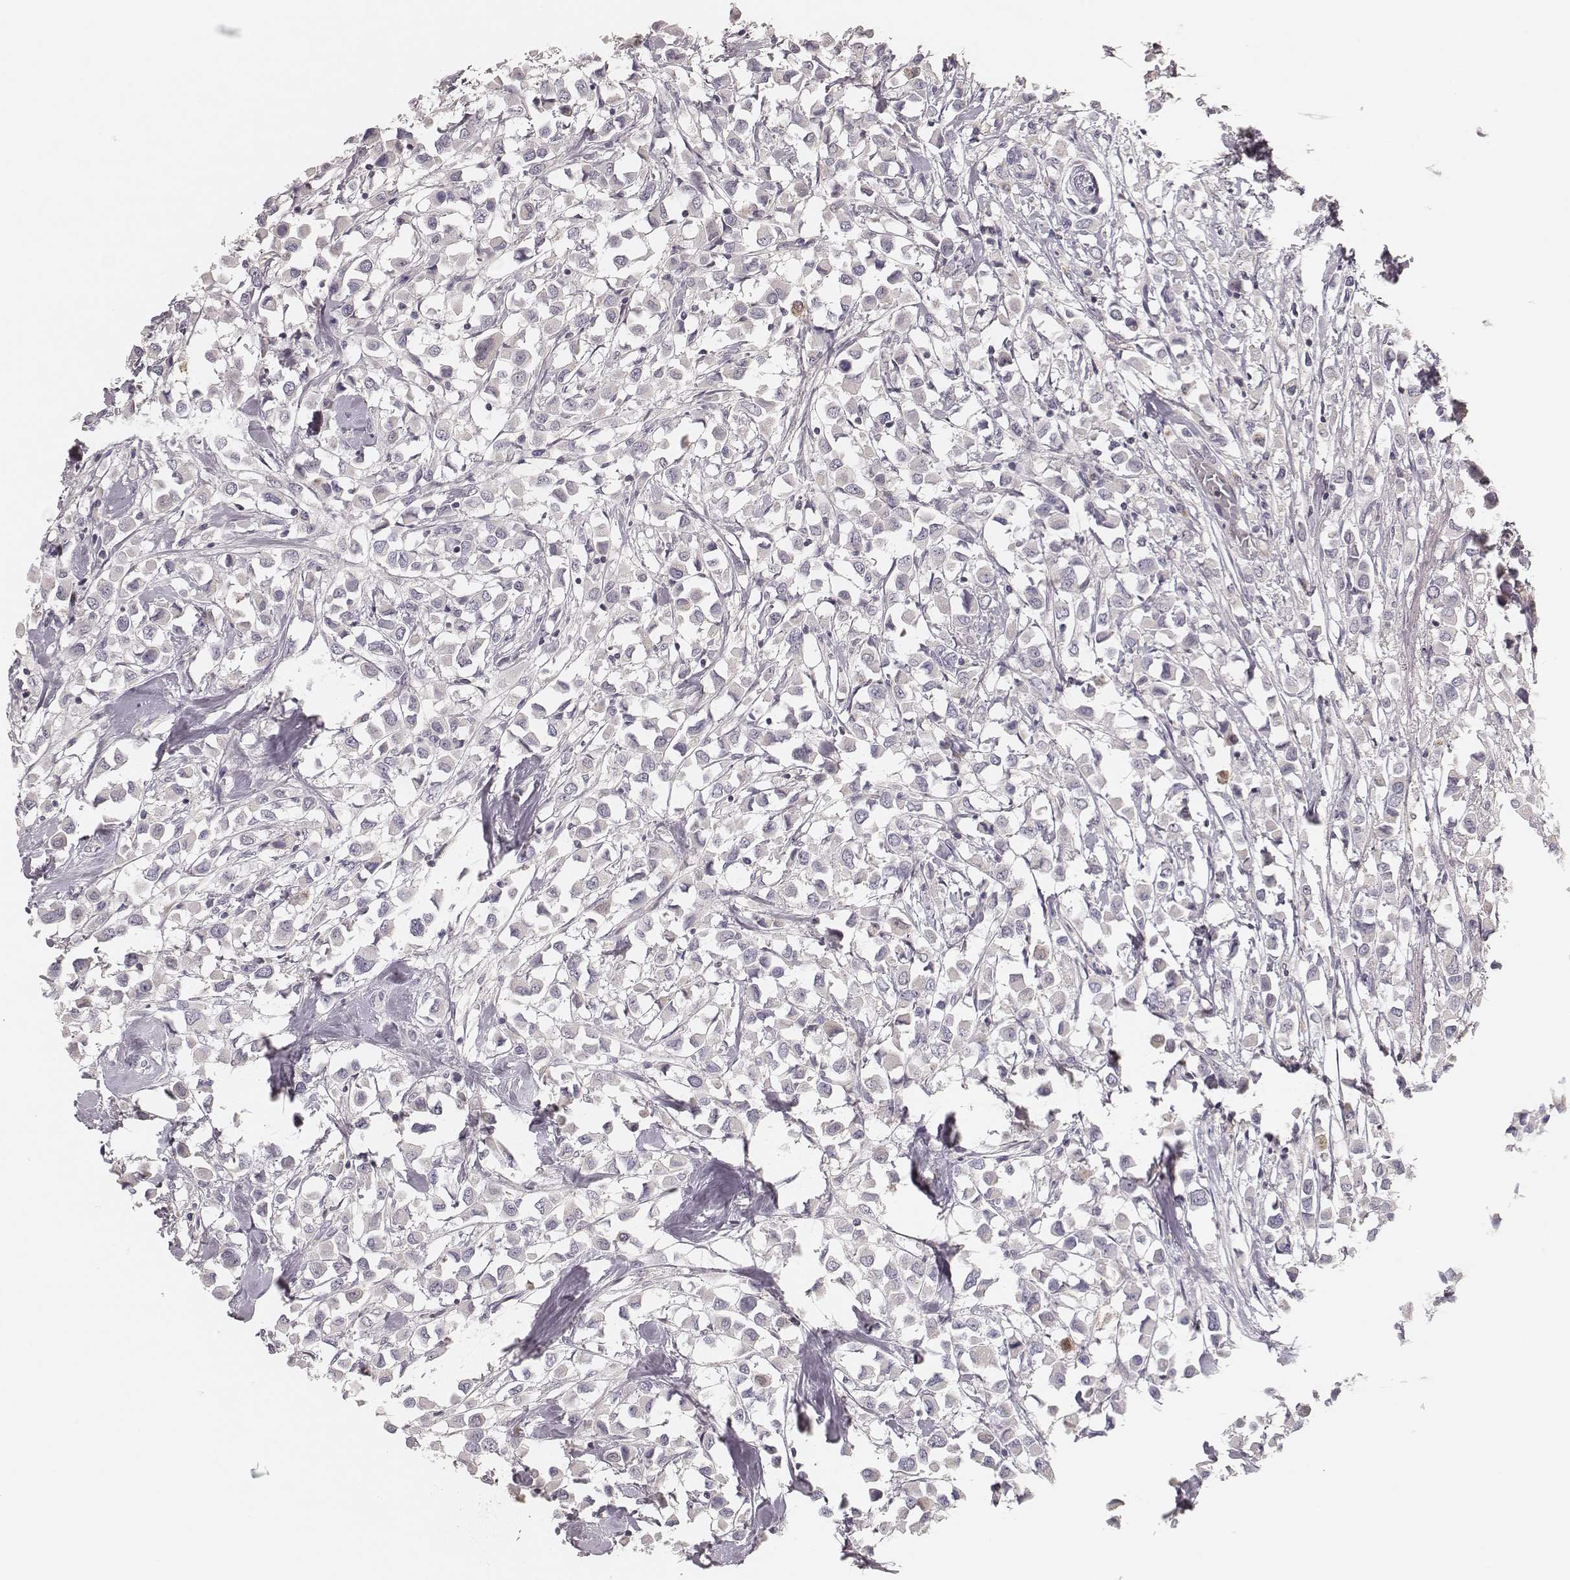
{"staining": {"intensity": "negative", "quantity": "none", "location": "none"}, "tissue": "breast cancer", "cell_type": "Tumor cells", "image_type": "cancer", "snomed": [{"axis": "morphology", "description": "Duct carcinoma"}, {"axis": "topography", "description": "Breast"}], "caption": "Invasive ductal carcinoma (breast) was stained to show a protein in brown. There is no significant positivity in tumor cells. (Stains: DAB (3,3'-diaminobenzidine) IHC with hematoxylin counter stain, Microscopy: brightfield microscopy at high magnification).", "gene": "SDCBP2", "patient": {"sex": "female", "age": 61}}